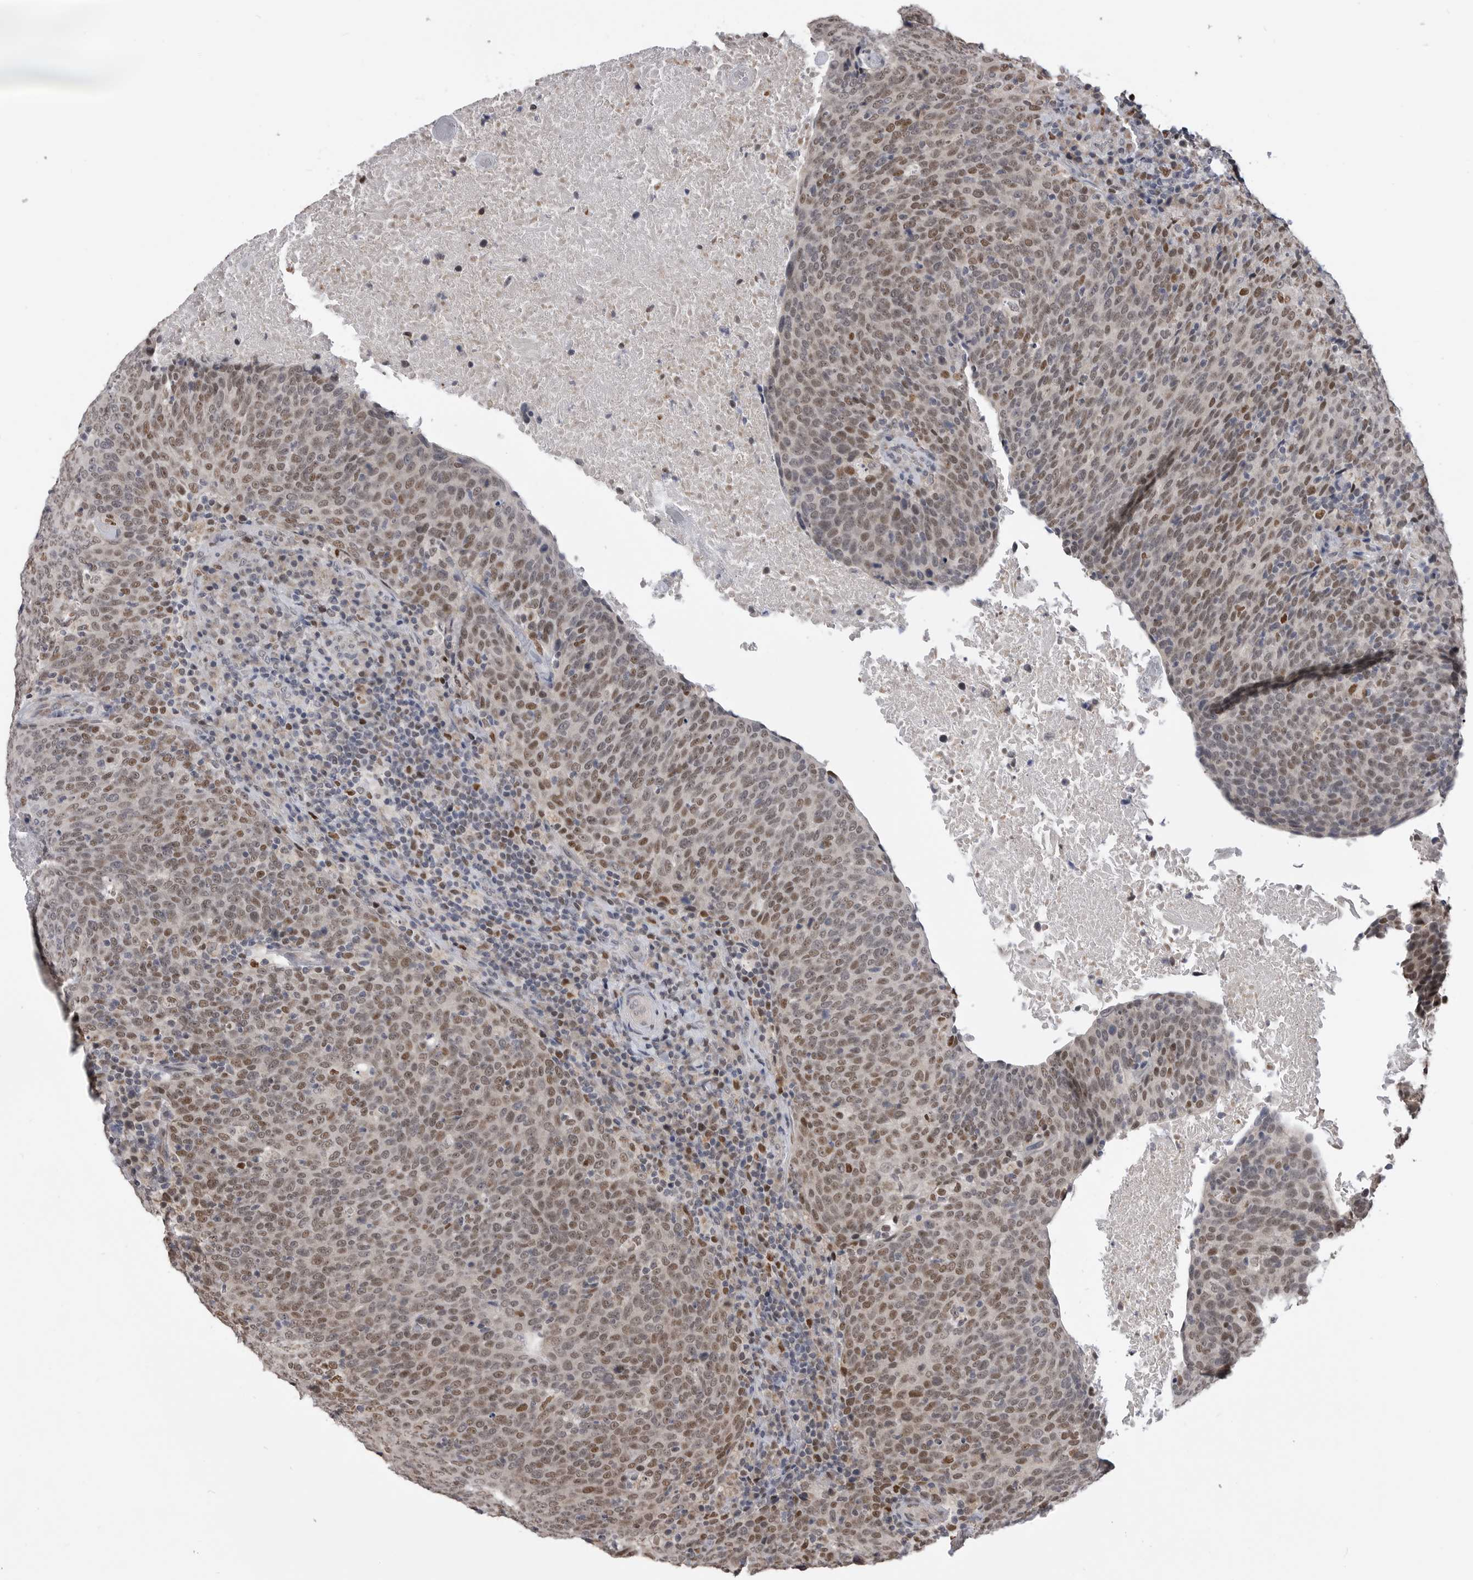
{"staining": {"intensity": "moderate", "quantity": ">75%", "location": "nuclear"}, "tissue": "head and neck cancer", "cell_type": "Tumor cells", "image_type": "cancer", "snomed": [{"axis": "morphology", "description": "Squamous cell carcinoma, NOS"}, {"axis": "morphology", "description": "Squamous cell carcinoma, metastatic, NOS"}, {"axis": "topography", "description": "Lymph node"}, {"axis": "topography", "description": "Head-Neck"}], "caption": "Immunohistochemical staining of human squamous cell carcinoma (head and neck) displays medium levels of moderate nuclear staining in approximately >75% of tumor cells.", "gene": "SMARCC1", "patient": {"sex": "male", "age": 62}}